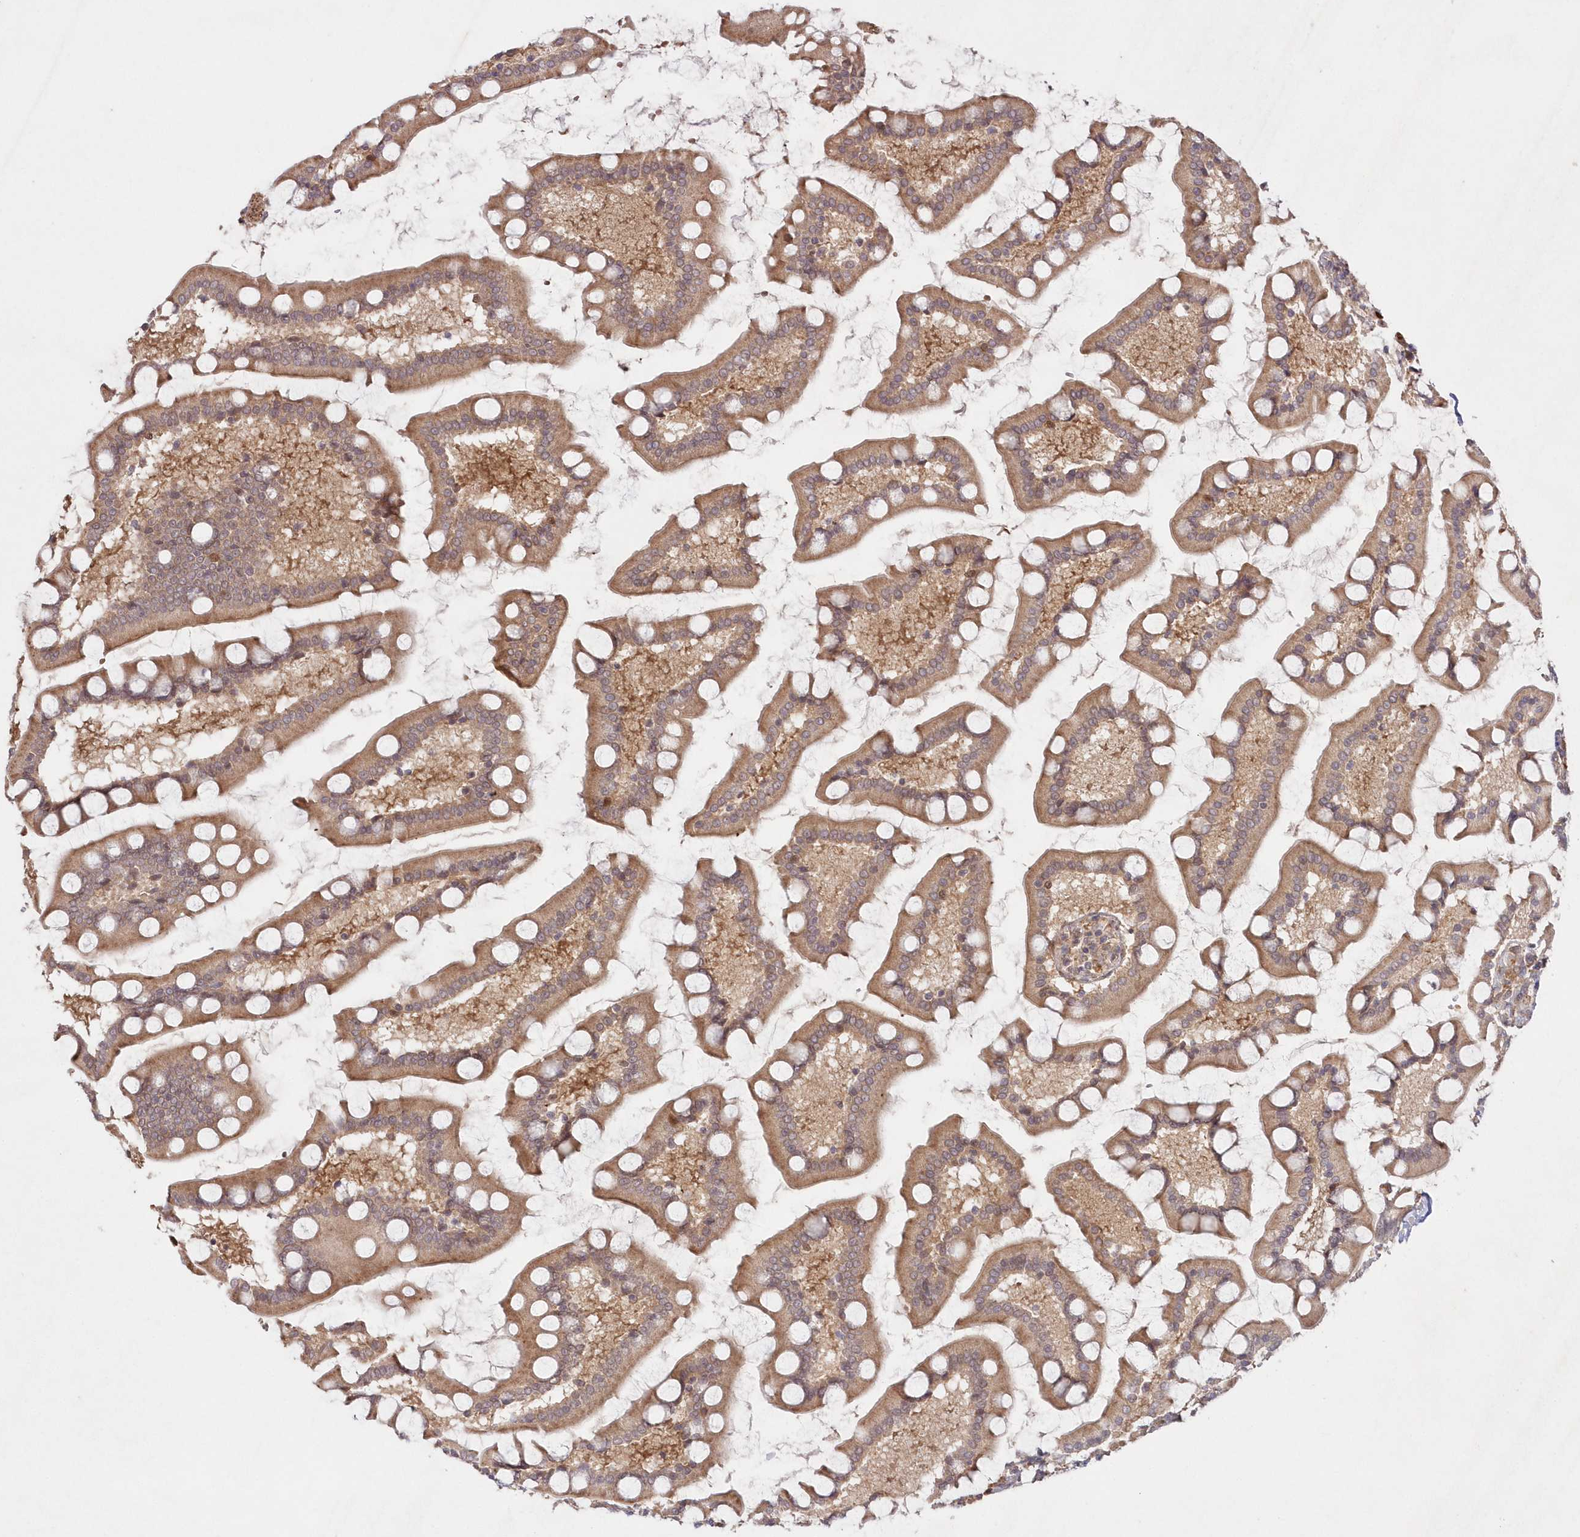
{"staining": {"intensity": "moderate", "quantity": ">75%", "location": "cytoplasmic/membranous"}, "tissue": "small intestine", "cell_type": "Glandular cells", "image_type": "normal", "snomed": [{"axis": "morphology", "description": "Normal tissue, NOS"}, {"axis": "topography", "description": "Small intestine"}], "caption": "A photomicrograph showing moderate cytoplasmic/membranous positivity in about >75% of glandular cells in unremarkable small intestine, as visualized by brown immunohistochemical staining.", "gene": "GBE1", "patient": {"sex": "male", "age": 41}}